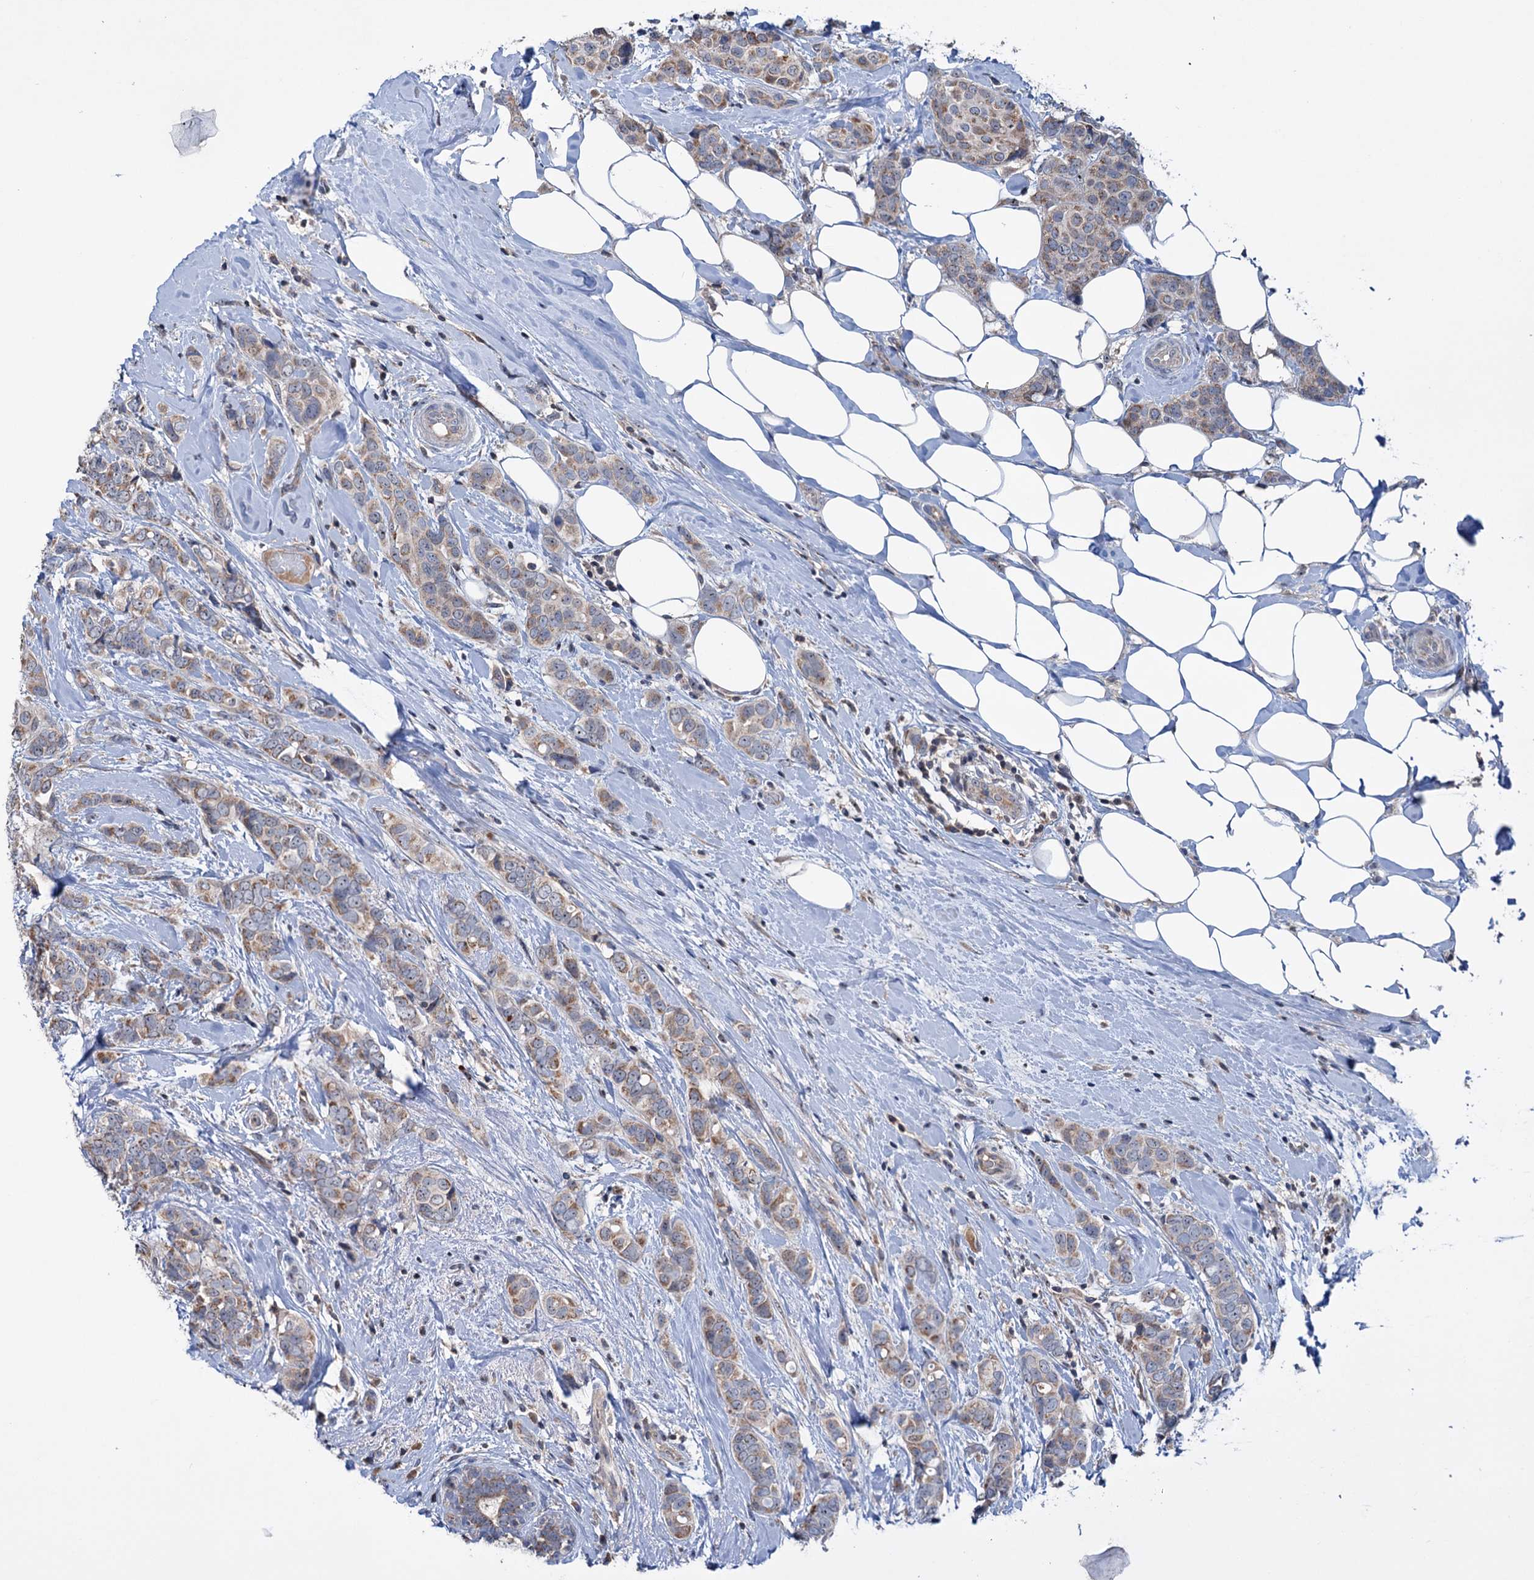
{"staining": {"intensity": "moderate", "quantity": "25%-75%", "location": "cytoplasmic/membranous"}, "tissue": "breast cancer", "cell_type": "Tumor cells", "image_type": "cancer", "snomed": [{"axis": "morphology", "description": "Lobular carcinoma"}, {"axis": "topography", "description": "Breast"}], "caption": "Immunohistochemistry (IHC) photomicrograph of breast cancer (lobular carcinoma) stained for a protein (brown), which demonstrates medium levels of moderate cytoplasmic/membranous staining in approximately 25%-75% of tumor cells.", "gene": "HTR3B", "patient": {"sex": "female", "age": 51}}